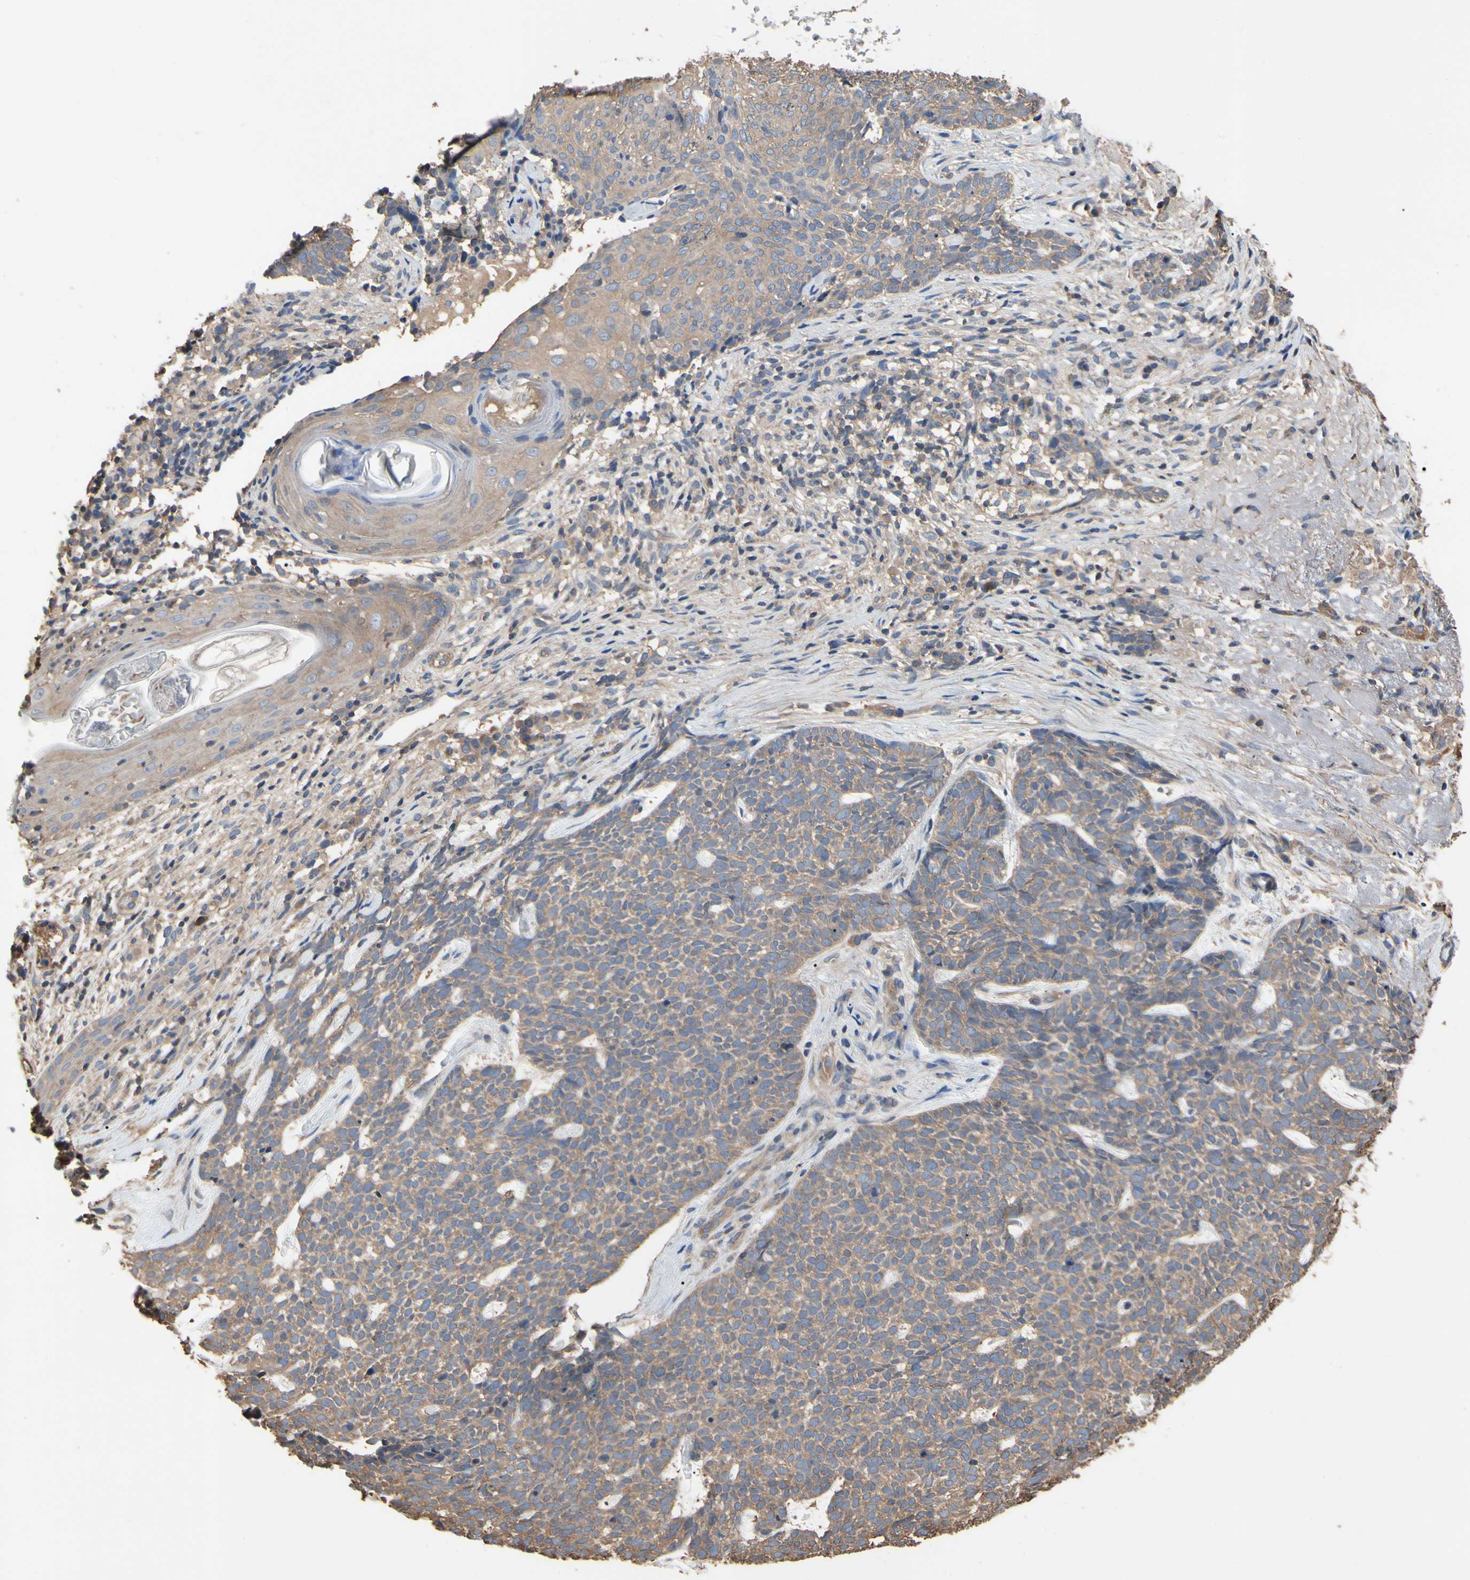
{"staining": {"intensity": "weak", "quantity": ">75%", "location": "cytoplasmic/membranous"}, "tissue": "skin cancer", "cell_type": "Tumor cells", "image_type": "cancer", "snomed": [{"axis": "morphology", "description": "Basal cell carcinoma"}, {"axis": "topography", "description": "Skin"}], "caption": "Immunohistochemical staining of human basal cell carcinoma (skin) shows low levels of weak cytoplasmic/membranous expression in approximately >75% of tumor cells.", "gene": "PDZK1", "patient": {"sex": "female", "age": 84}}